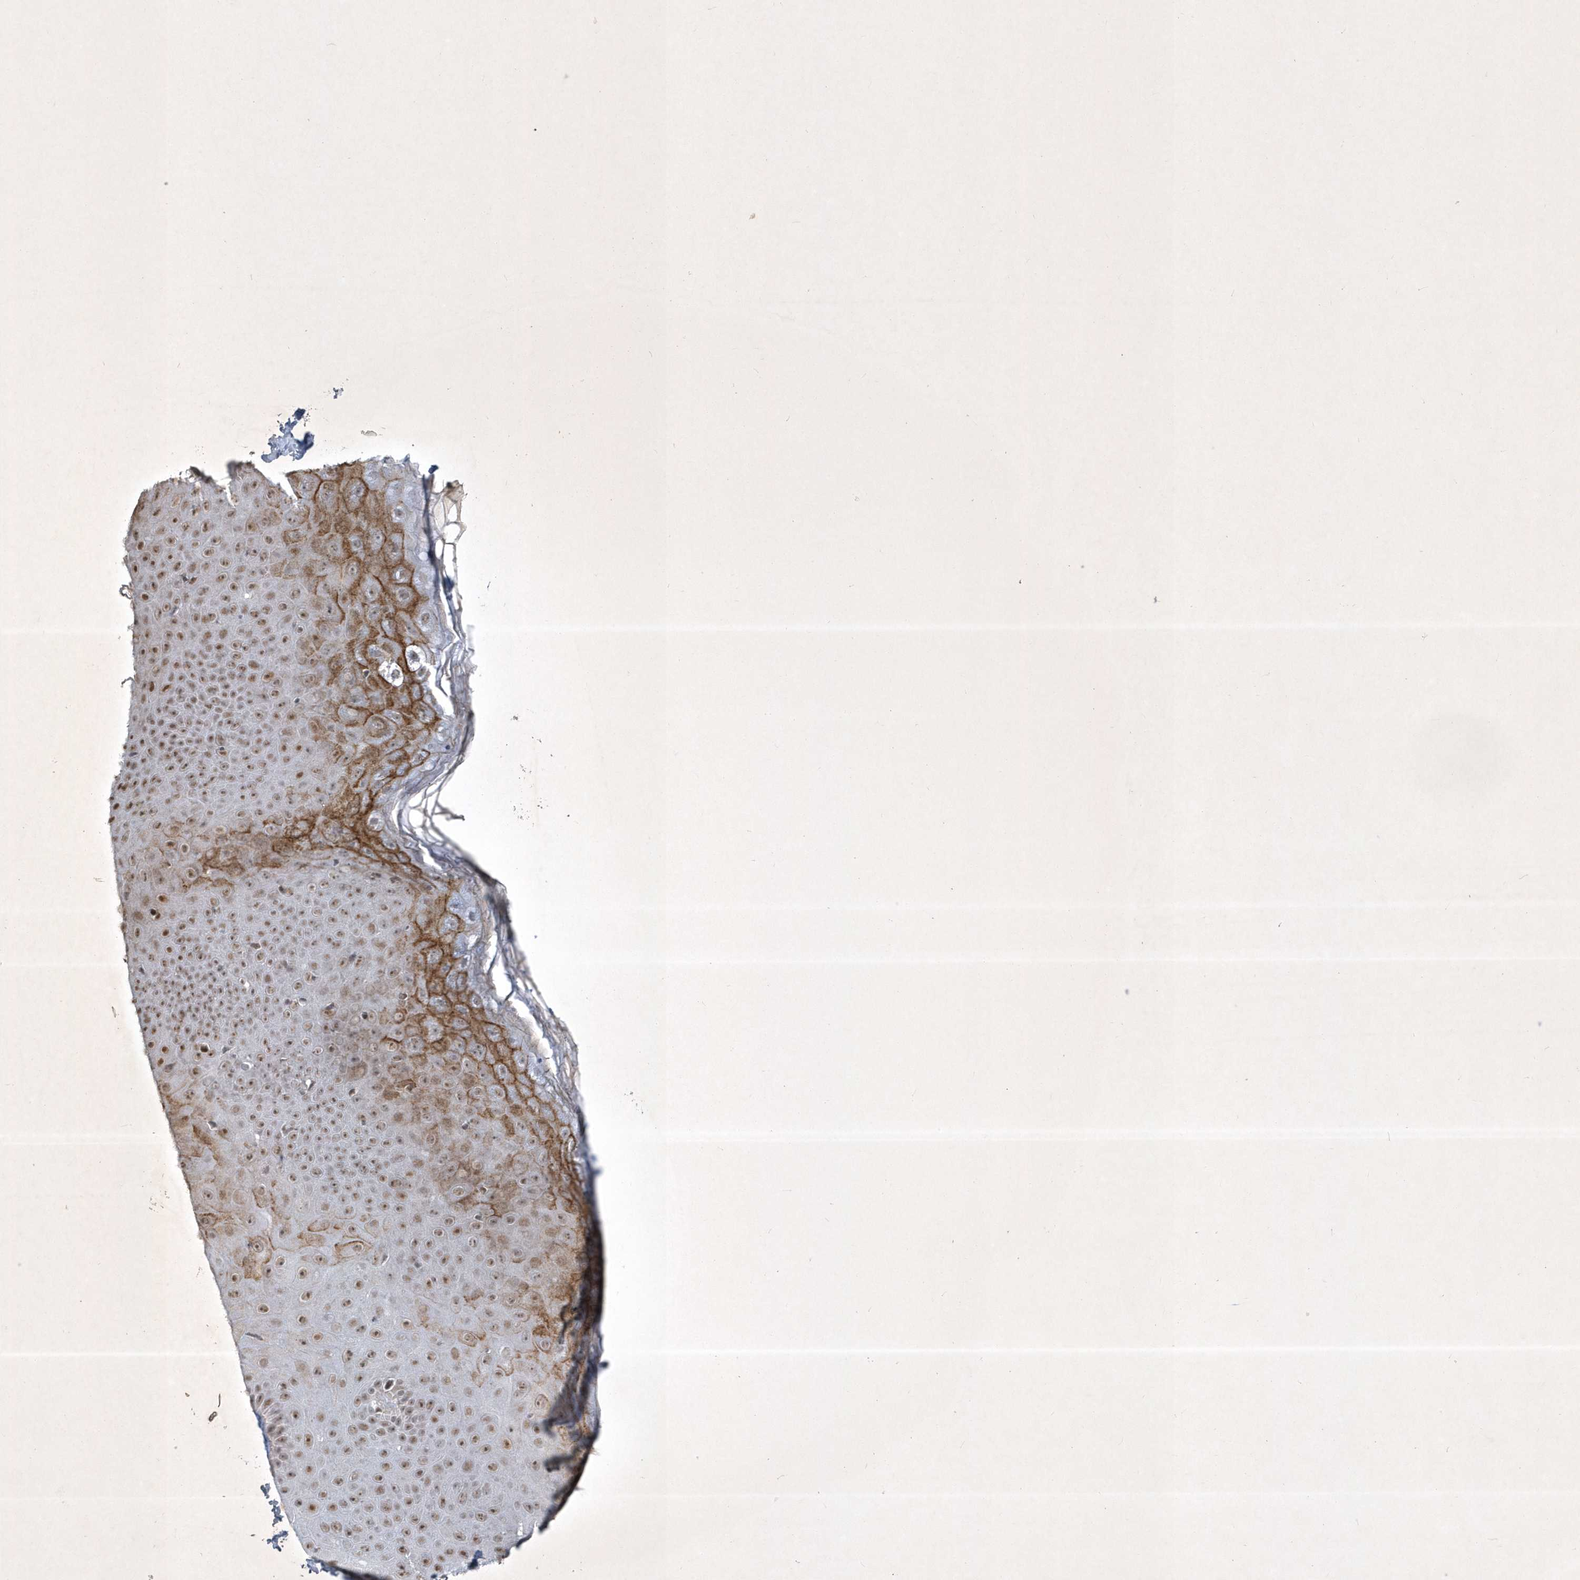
{"staining": {"intensity": "weak", "quantity": "25%-75%", "location": "cytoplasmic/membranous,nuclear"}, "tissue": "skin", "cell_type": "Fibroblasts", "image_type": "normal", "snomed": [{"axis": "morphology", "description": "Normal tissue, NOS"}, {"axis": "topography", "description": "Skin"}], "caption": "Protein staining exhibits weak cytoplasmic/membranous,nuclear expression in approximately 25%-75% of fibroblasts in benign skin. The protein is stained brown, and the nuclei are stained in blue (DAB IHC with brightfield microscopy, high magnification).", "gene": "ZBTB9", "patient": {"sex": "male", "age": 52}}